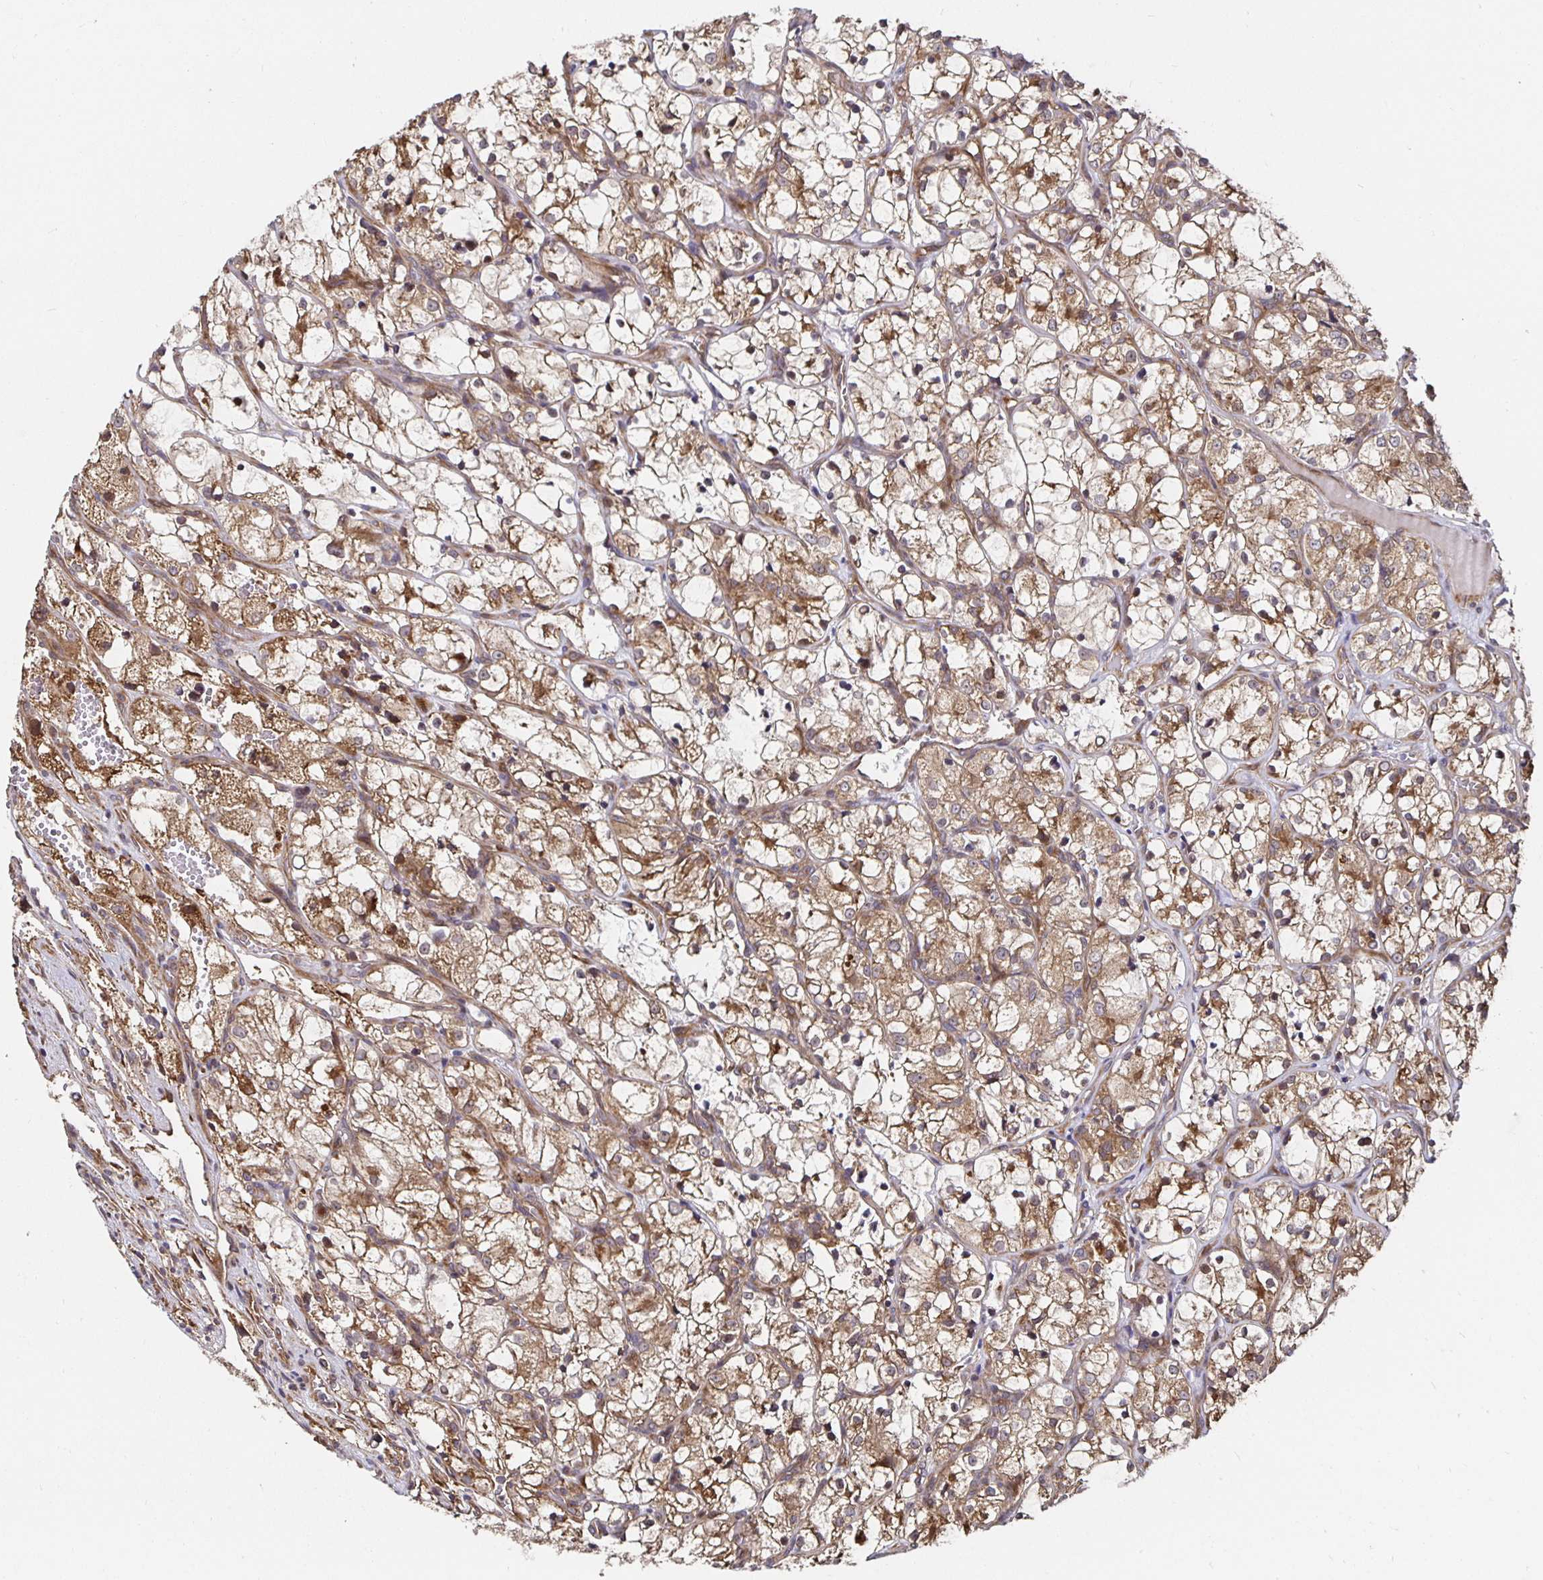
{"staining": {"intensity": "moderate", "quantity": ">75%", "location": "cytoplasmic/membranous"}, "tissue": "renal cancer", "cell_type": "Tumor cells", "image_type": "cancer", "snomed": [{"axis": "morphology", "description": "Adenocarcinoma, NOS"}, {"axis": "topography", "description": "Kidney"}], "caption": "There is medium levels of moderate cytoplasmic/membranous expression in tumor cells of renal cancer (adenocarcinoma), as demonstrated by immunohistochemical staining (brown color).", "gene": "MLST8", "patient": {"sex": "female", "age": 69}}